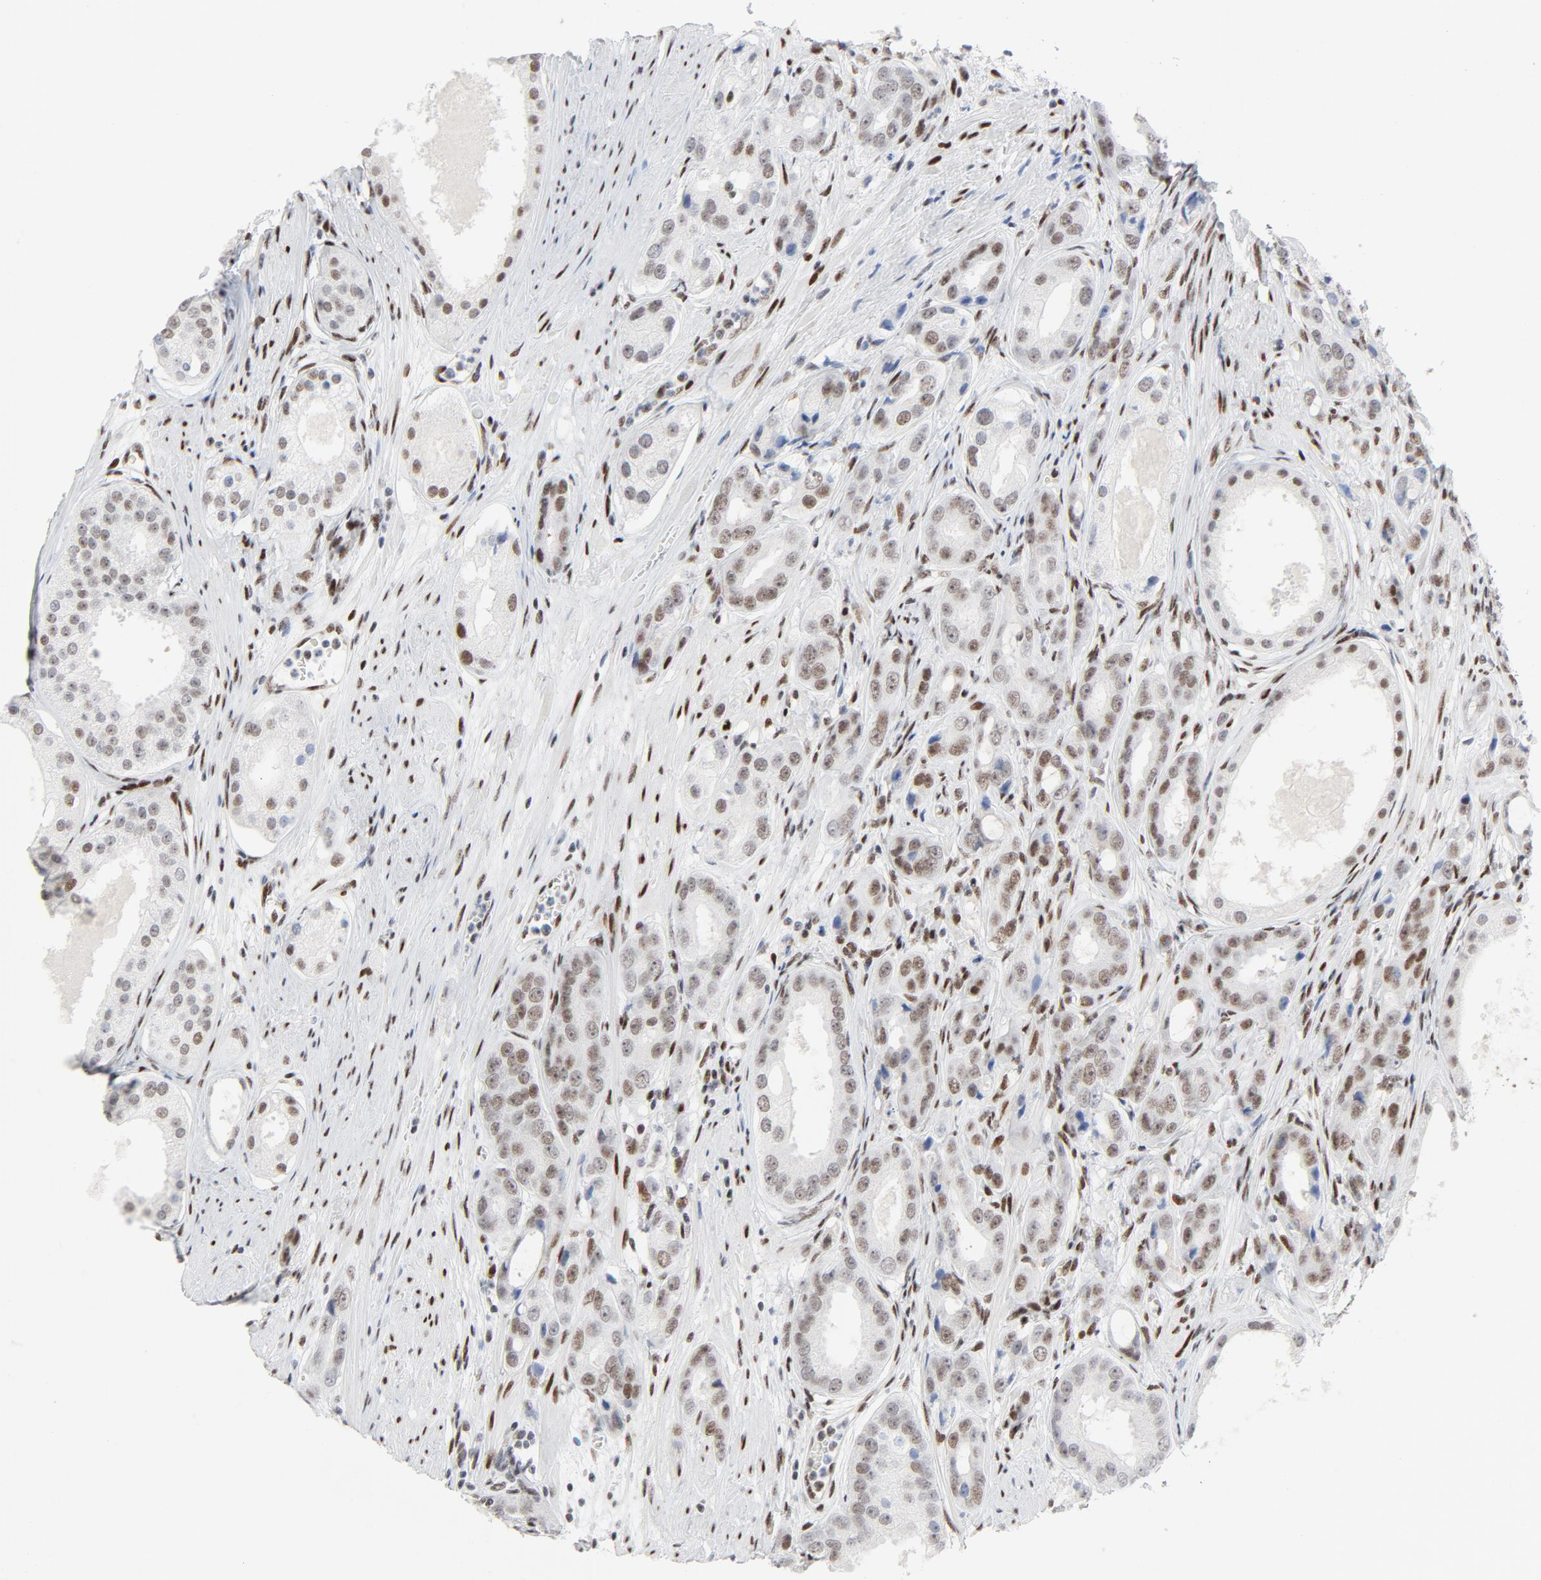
{"staining": {"intensity": "moderate", "quantity": ">75%", "location": "nuclear"}, "tissue": "prostate cancer", "cell_type": "Tumor cells", "image_type": "cancer", "snomed": [{"axis": "morphology", "description": "Adenocarcinoma, Medium grade"}, {"axis": "topography", "description": "Prostate"}], "caption": "A photomicrograph of human prostate medium-grade adenocarcinoma stained for a protein shows moderate nuclear brown staining in tumor cells. (DAB (3,3'-diaminobenzidine) = brown stain, brightfield microscopy at high magnification).", "gene": "HSF1", "patient": {"sex": "male", "age": 53}}